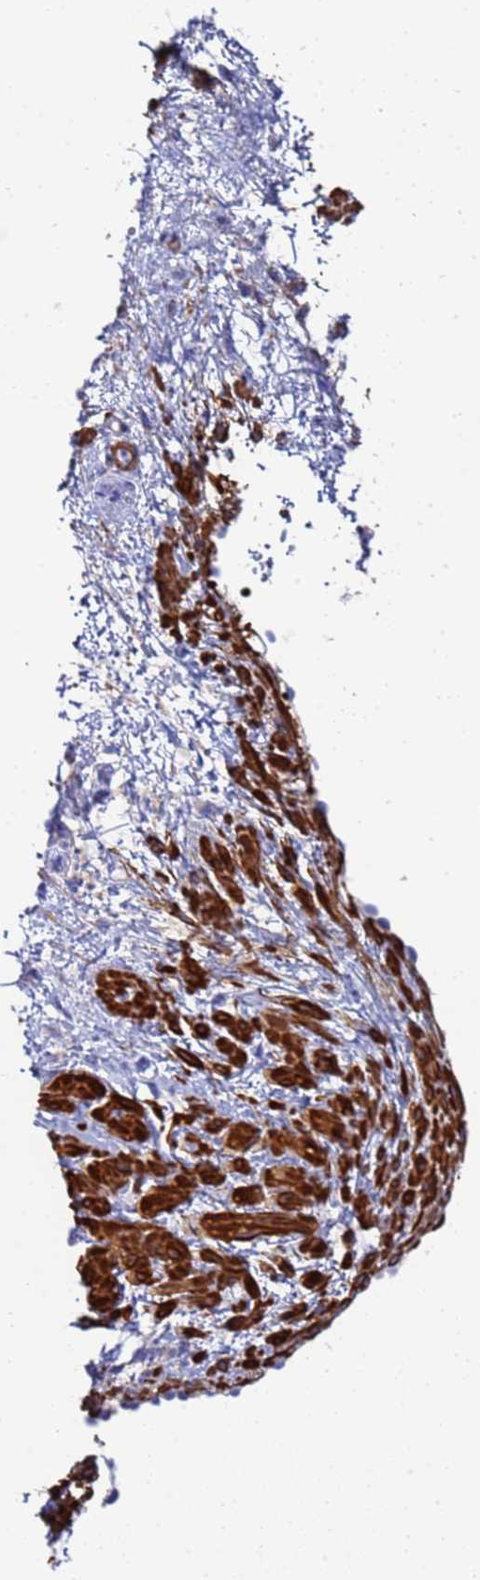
{"staining": {"intensity": "negative", "quantity": "none", "location": "none"}, "tissue": "nasopharynx", "cell_type": "Respiratory epithelial cells", "image_type": "normal", "snomed": [{"axis": "morphology", "description": "Normal tissue, NOS"}, {"axis": "topography", "description": "Nasopharynx"}], "caption": "Respiratory epithelial cells show no significant staining in unremarkable nasopharynx.", "gene": "RAB39A", "patient": {"sex": "male", "age": 32}}